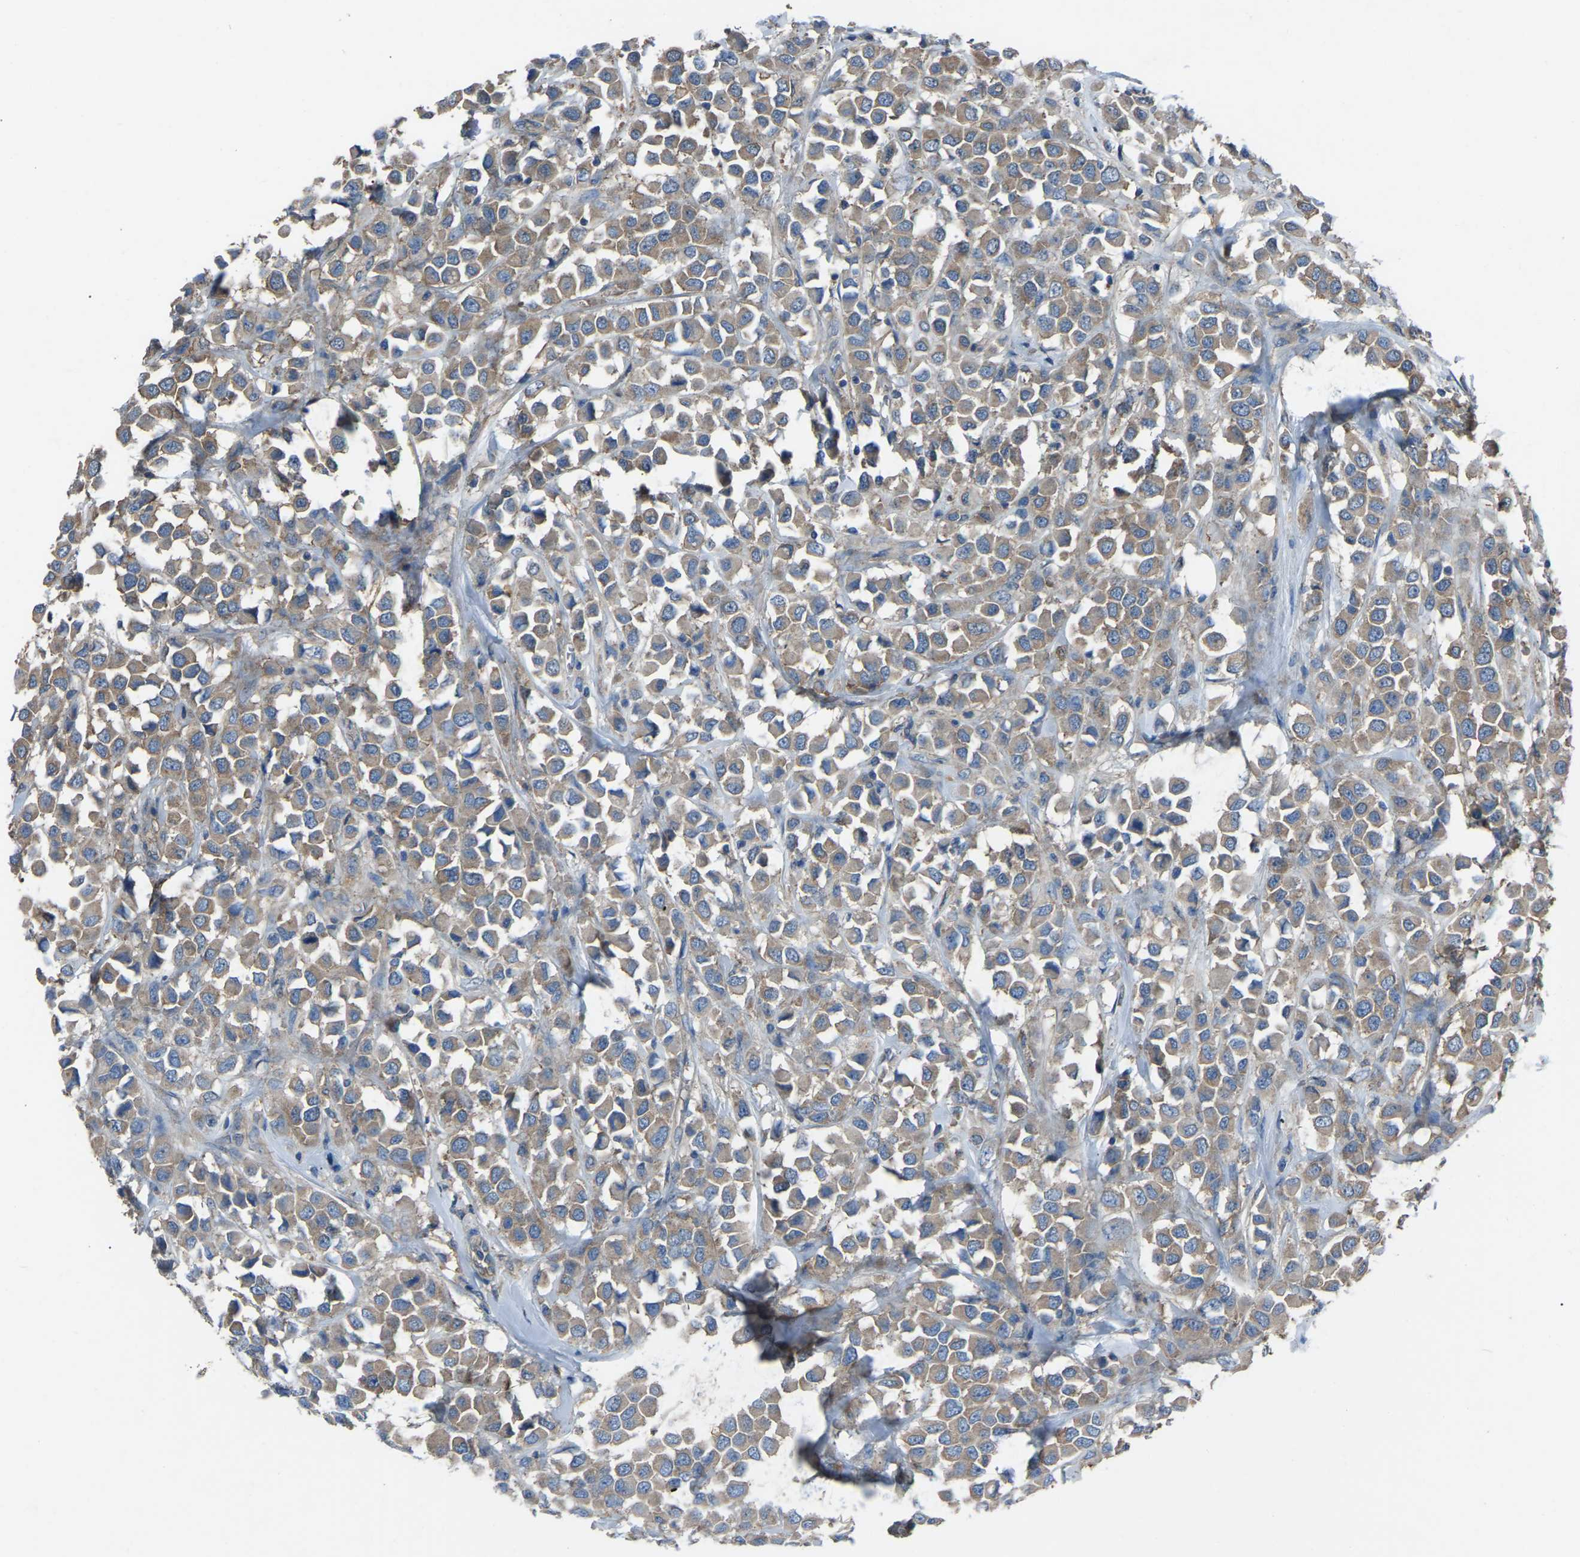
{"staining": {"intensity": "weak", "quantity": ">75%", "location": "cytoplasmic/membranous"}, "tissue": "breast cancer", "cell_type": "Tumor cells", "image_type": "cancer", "snomed": [{"axis": "morphology", "description": "Duct carcinoma"}, {"axis": "topography", "description": "Breast"}], "caption": "There is low levels of weak cytoplasmic/membranous staining in tumor cells of breast cancer (infiltrating ductal carcinoma), as demonstrated by immunohistochemical staining (brown color).", "gene": "AIMP1", "patient": {"sex": "female", "age": 61}}